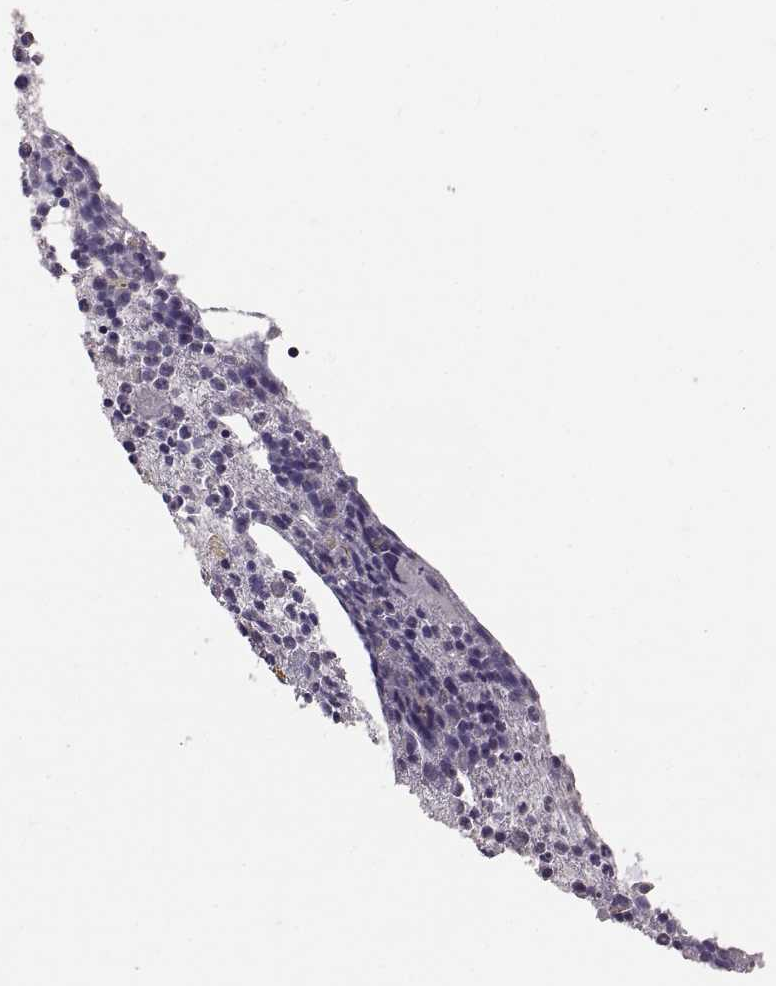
{"staining": {"intensity": "negative", "quantity": "none", "location": "none"}, "tissue": "bone marrow", "cell_type": "Hematopoietic cells", "image_type": "normal", "snomed": [{"axis": "morphology", "description": "Normal tissue, NOS"}, {"axis": "topography", "description": "Bone marrow"}], "caption": "Hematopoietic cells are negative for brown protein staining in normal bone marrow. Nuclei are stained in blue.", "gene": "CDH2", "patient": {"sex": "male", "age": 54}}